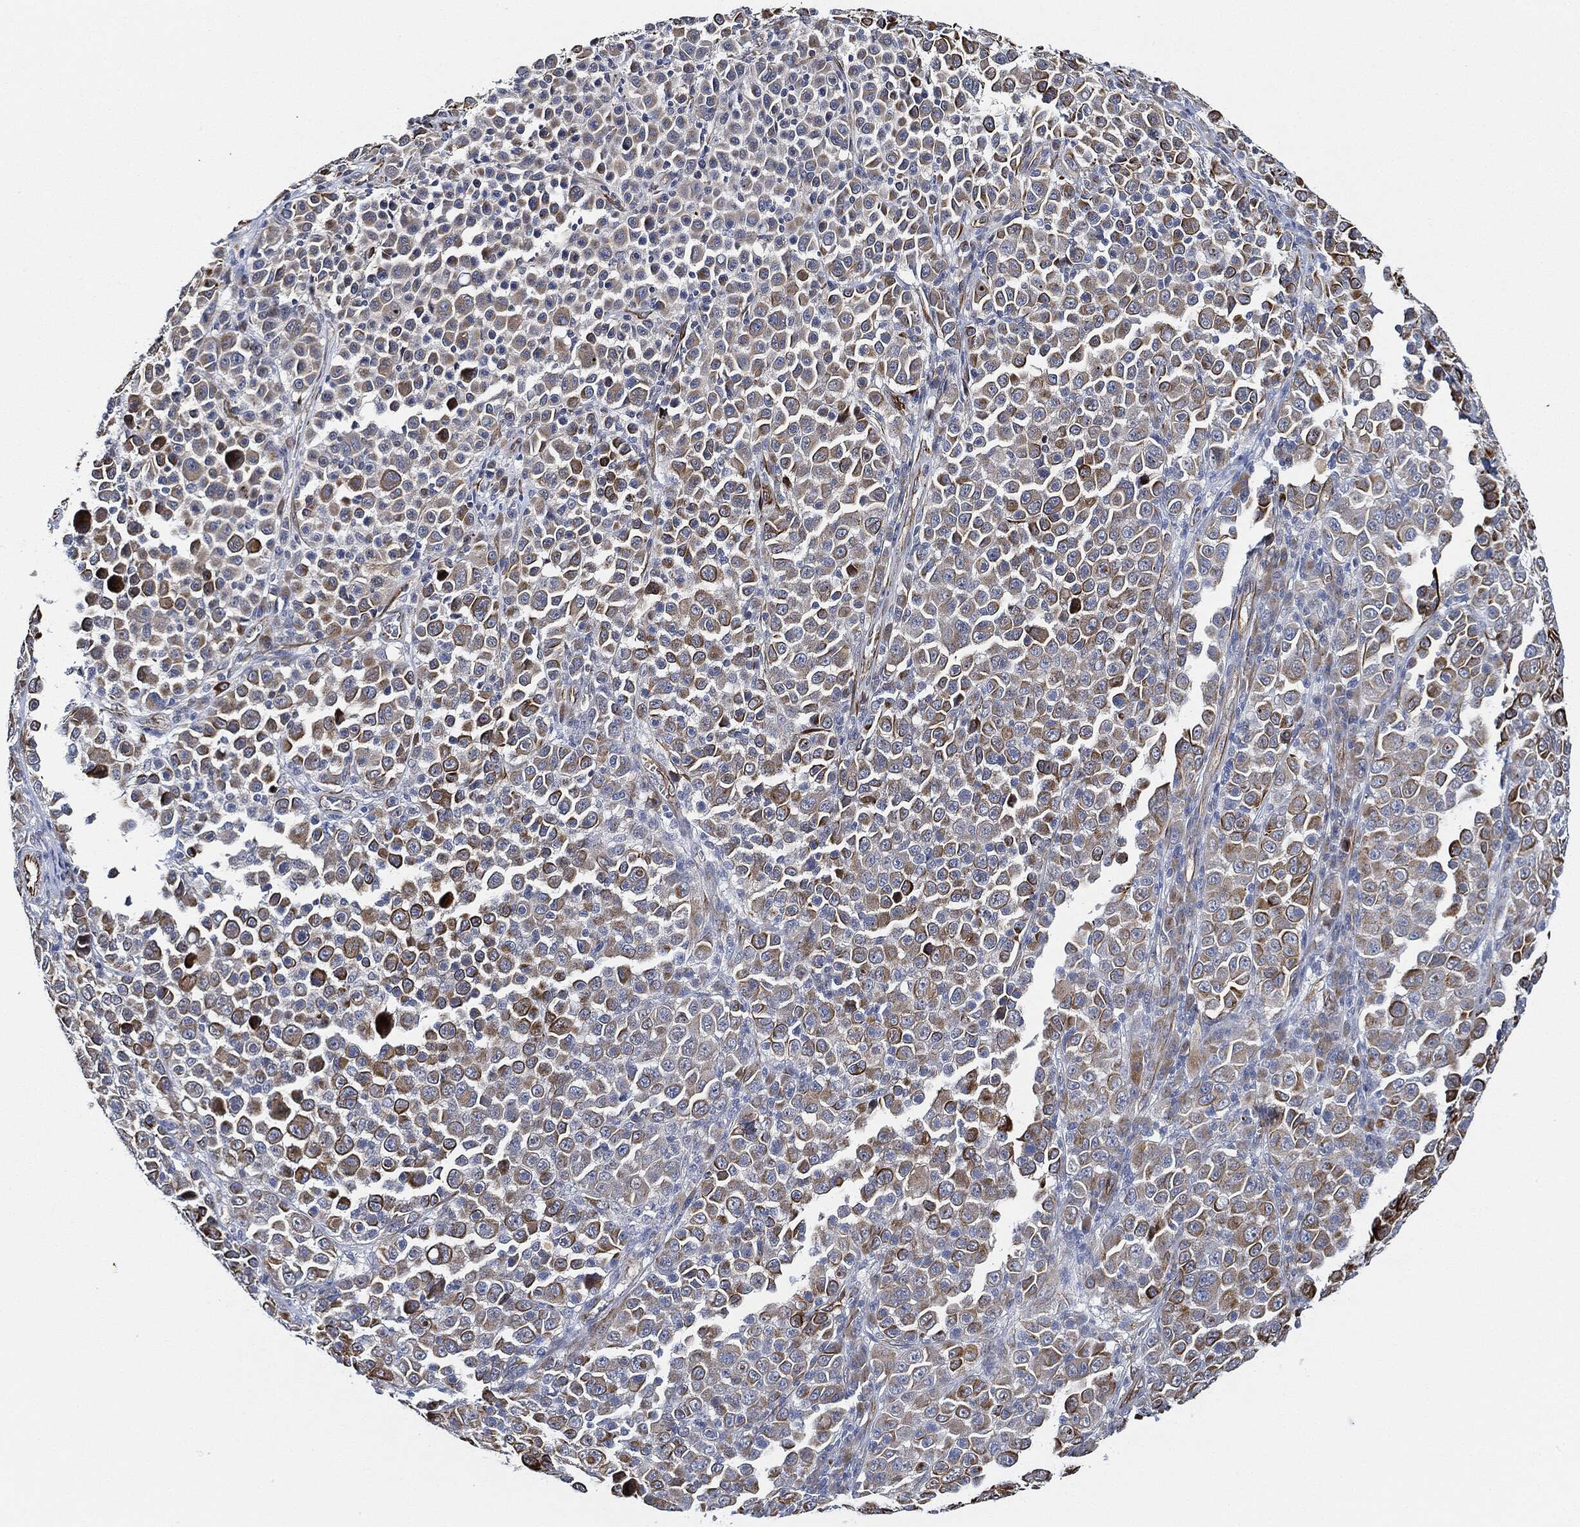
{"staining": {"intensity": "moderate", "quantity": "25%-75%", "location": "cytoplasmic/membranous"}, "tissue": "melanoma", "cell_type": "Tumor cells", "image_type": "cancer", "snomed": [{"axis": "morphology", "description": "Malignant melanoma, NOS"}, {"axis": "topography", "description": "Skin"}], "caption": "This is a histology image of immunohistochemistry staining of malignant melanoma, which shows moderate positivity in the cytoplasmic/membranous of tumor cells.", "gene": "THSD1", "patient": {"sex": "female", "age": 57}}